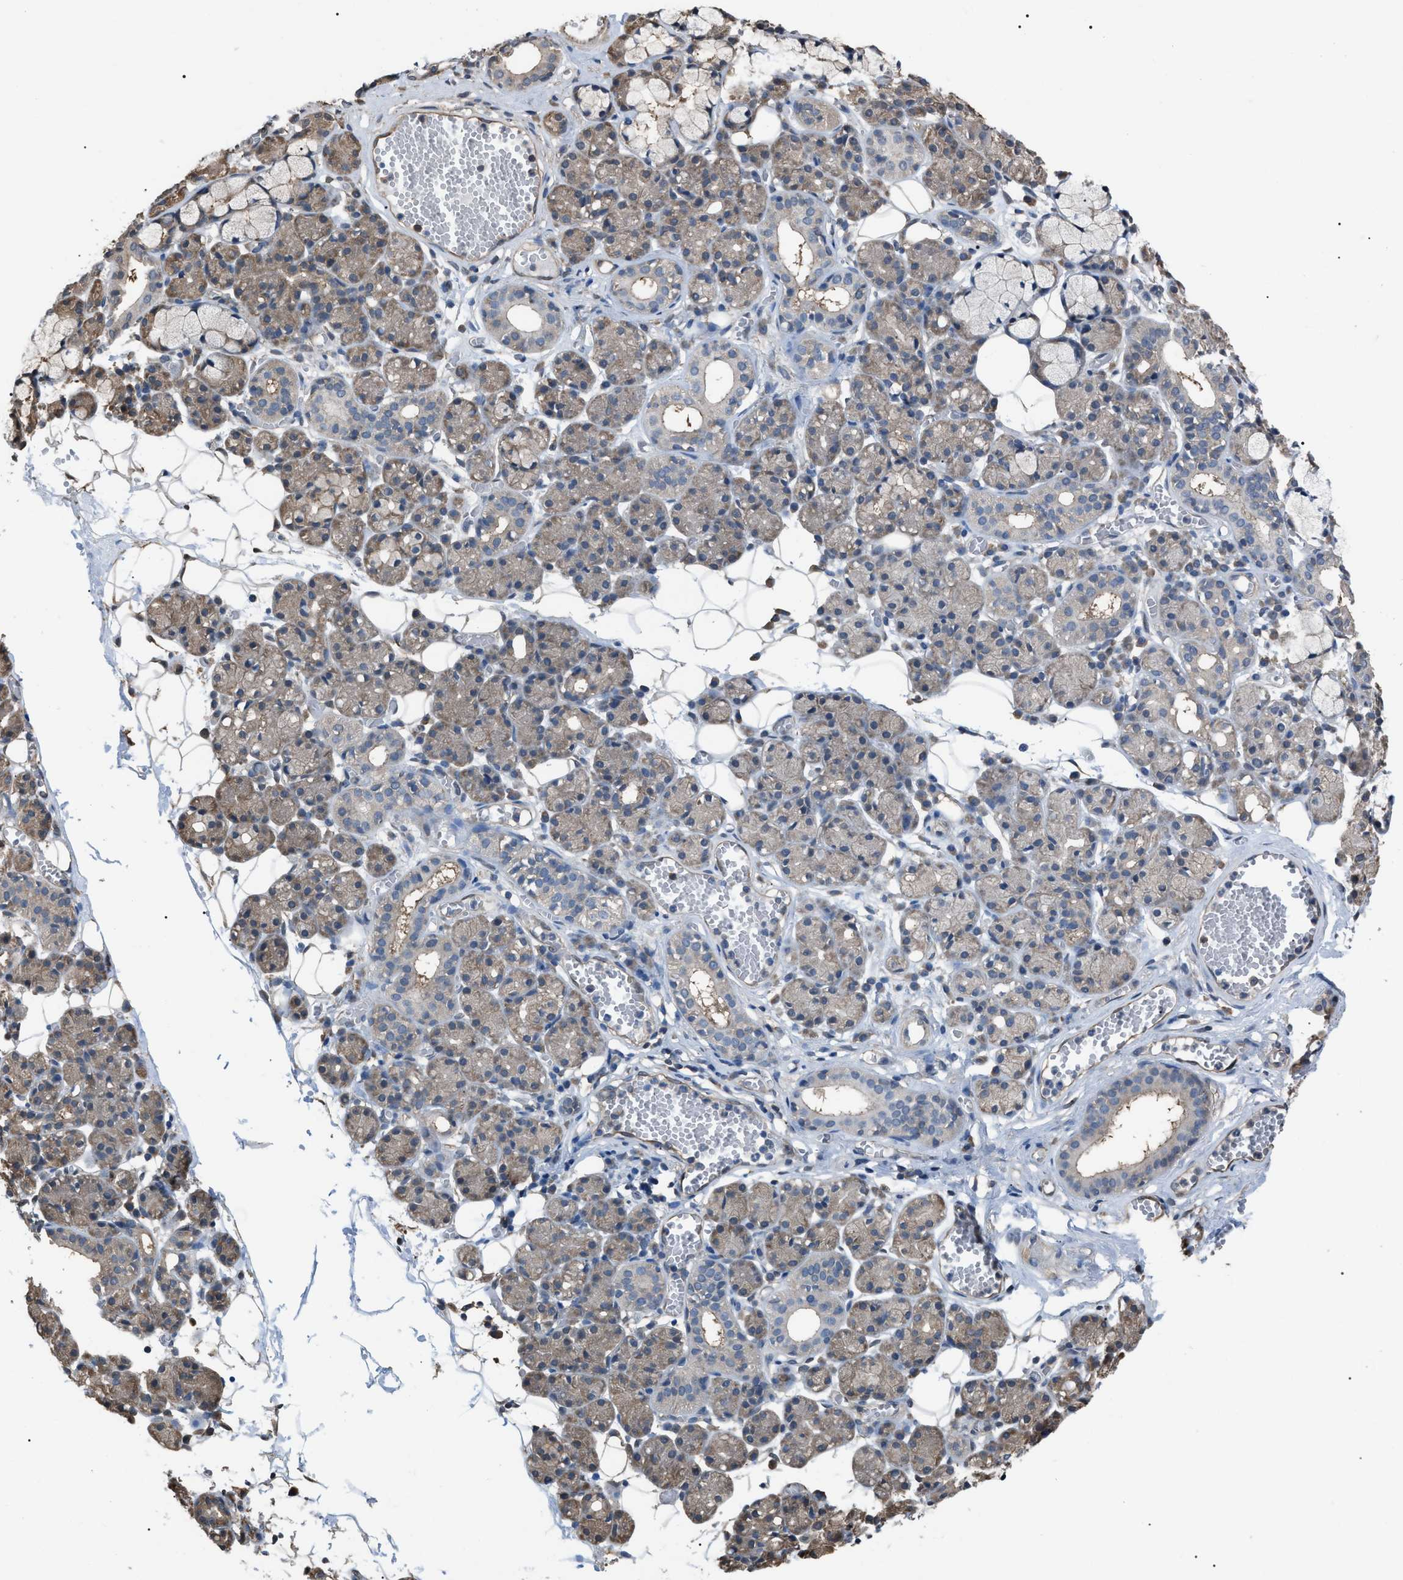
{"staining": {"intensity": "weak", "quantity": "25%-75%", "location": "cytoplasmic/membranous"}, "tissue": "salivary gland", "cell_type": "Glandular cells", "image_type": "normal", "snomed": [{"axis": "morphology", "description": "Normal tissue, NOS"}, {"axis": "topography", "description": "Salivary gland"}], "caption": "A high-resolution image shows immunohistochemistry staining of normal salivary gland, which demonstrates weak cytoplasmic/membranous staining in approximately 25%-75% of glandular cells.", "gene": "PDCD5", "patient": {"sex": "male", "age": 63}}